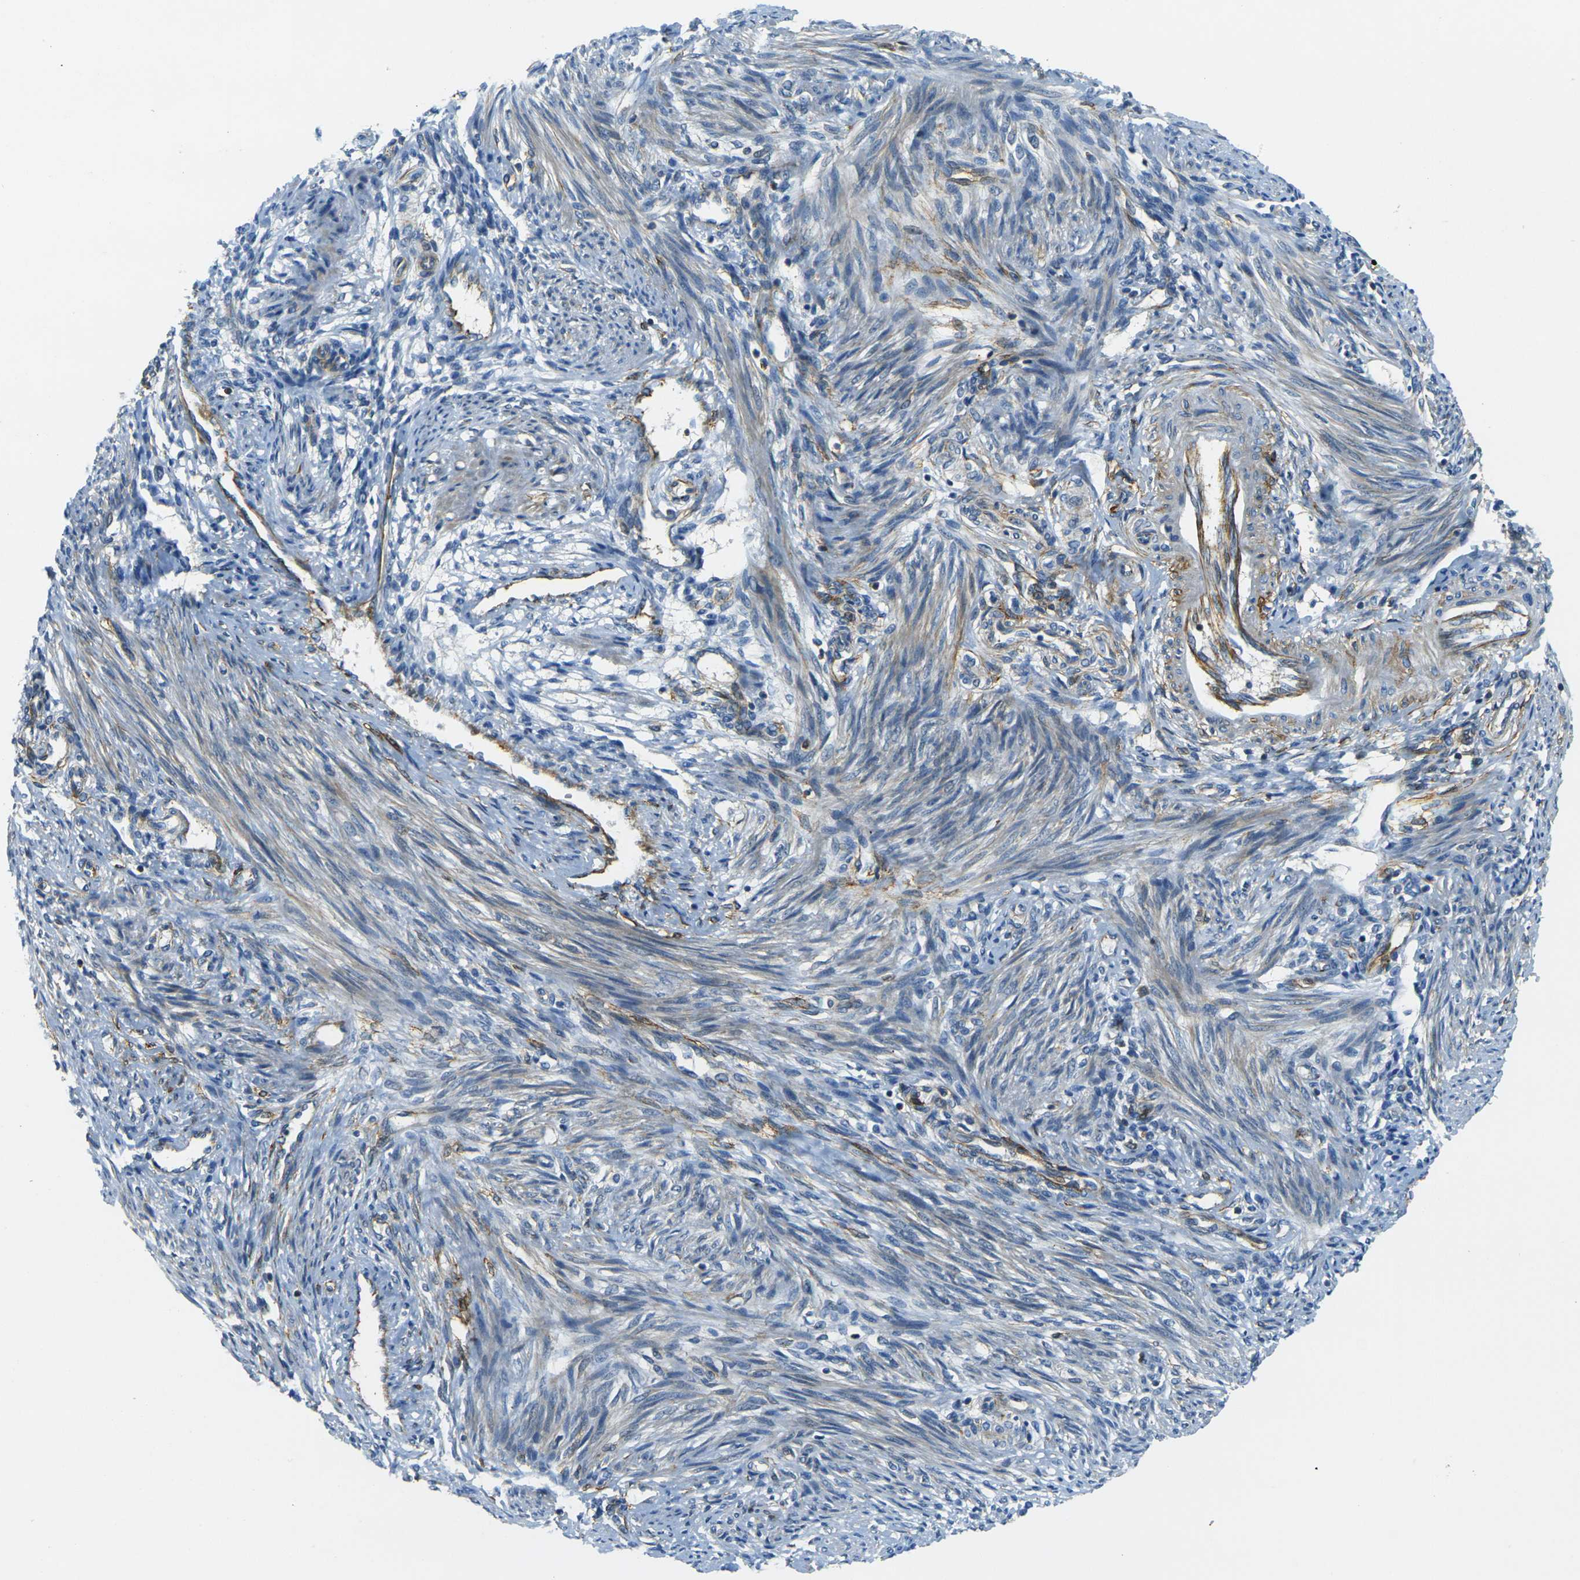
{"staining": {"intensity": "negative", "quantity": "none", "location": "none"}, "tissue": "endometrium", "cell_type": "Cells in endometrial stroma", "image_type": "normal", "snomed": [{"axis": "morphology", "description": "Normal tissue, NOS"}, {"axis": "topography", "description": "Endometrium"}], "caption": "The immunohistochemistry (IHC) image has no significant staining in cells in endometrial stroma of endometrium.", "gene": "EPHA7", "patient": {"sex": "female", "age": 42}}